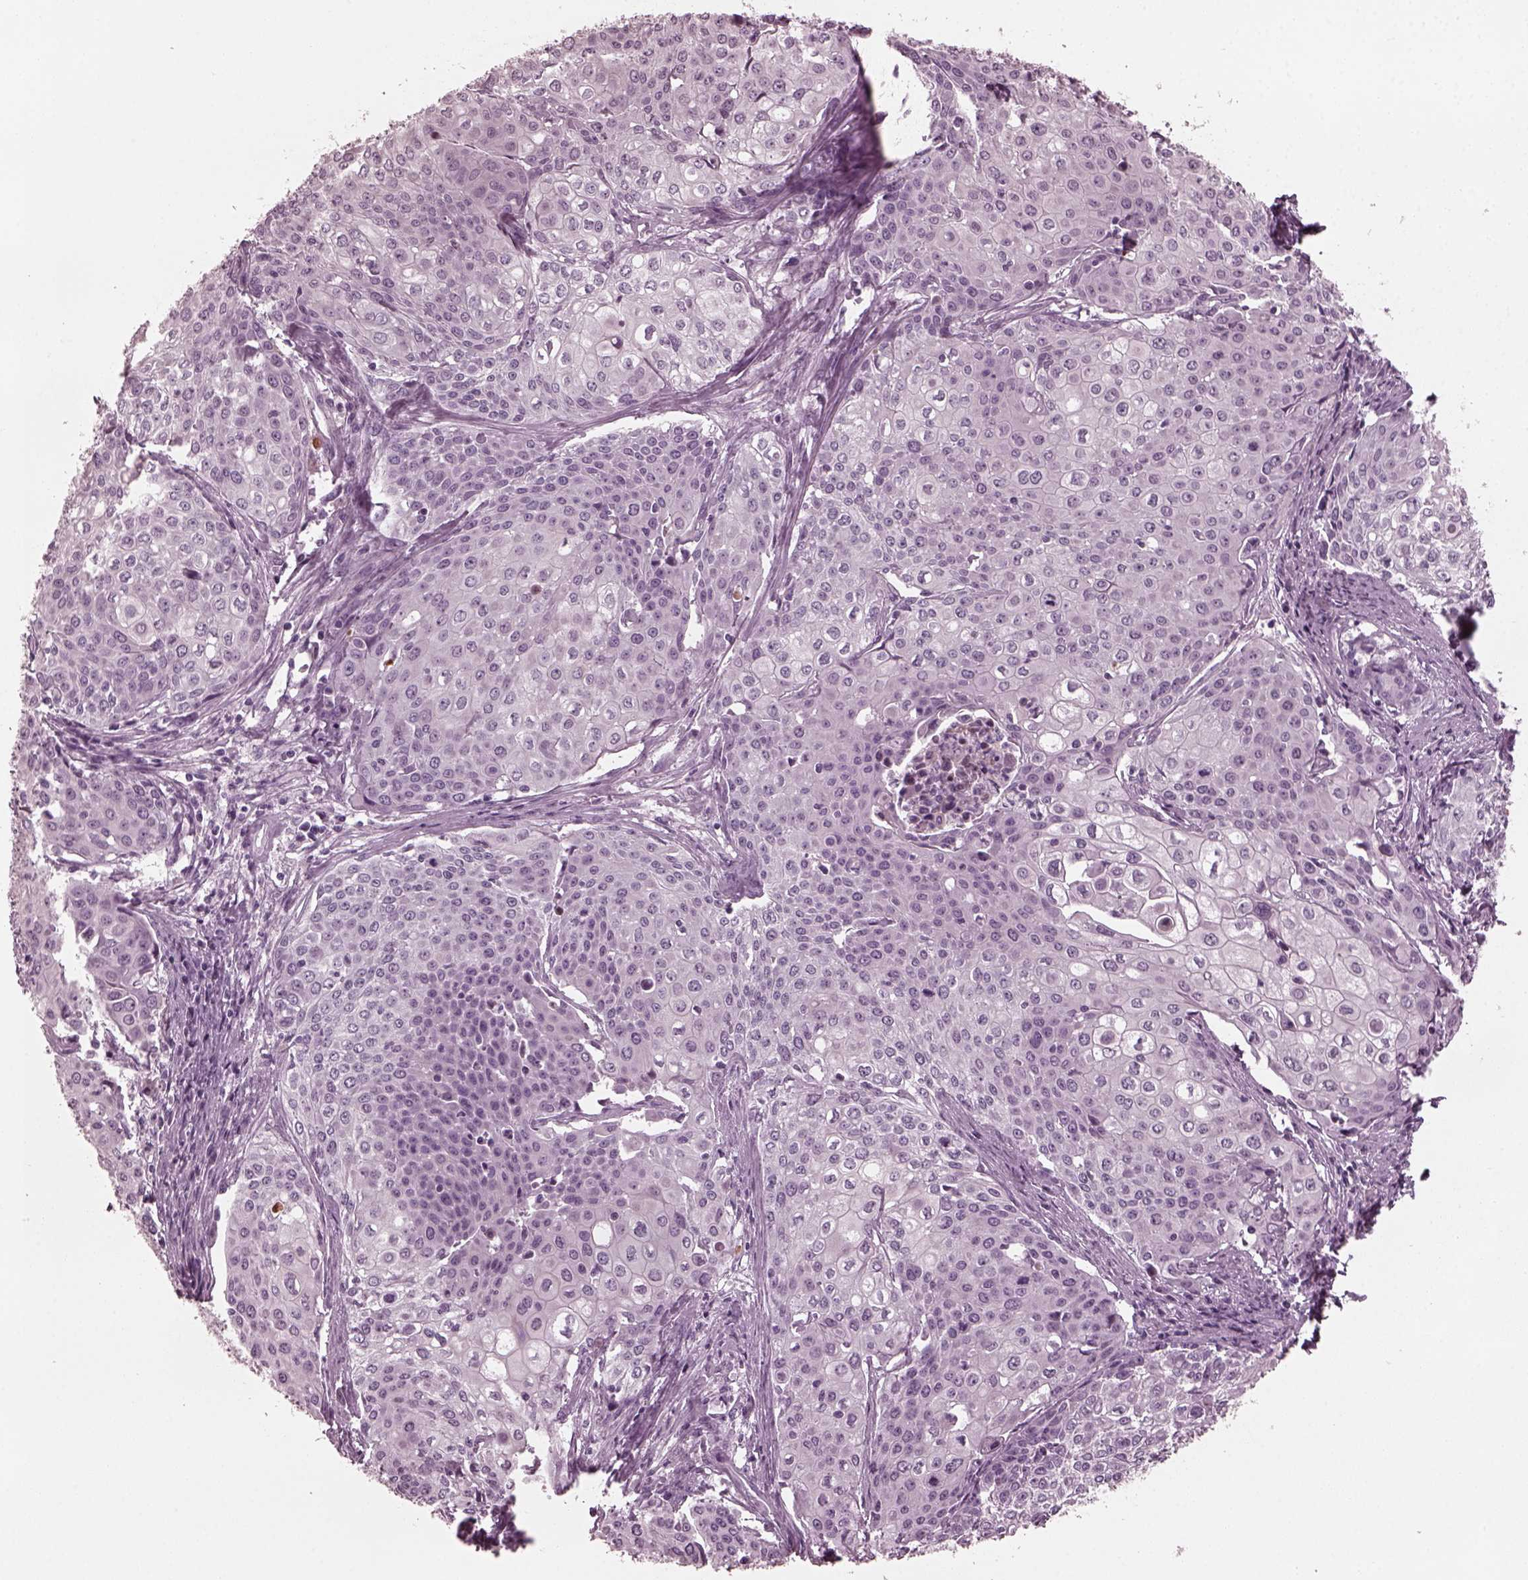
{"staining": {"intensity": "negative", "quantity": "none", "location": "none"}, "tissue": "cervical cancer", "cell_type": "Tumor cells", "image_type": "cancer", "snomed": [{"axis": "morphology", "description": "Squamous cell carcinoma, NOS"}, {"axis": "topography", "description": "Cervix"}], "caption": "There is no significant expression in tumor cells of cervical cancer.", "gene": "GRM6", "patient": {"sex": "female", "age": 39}}